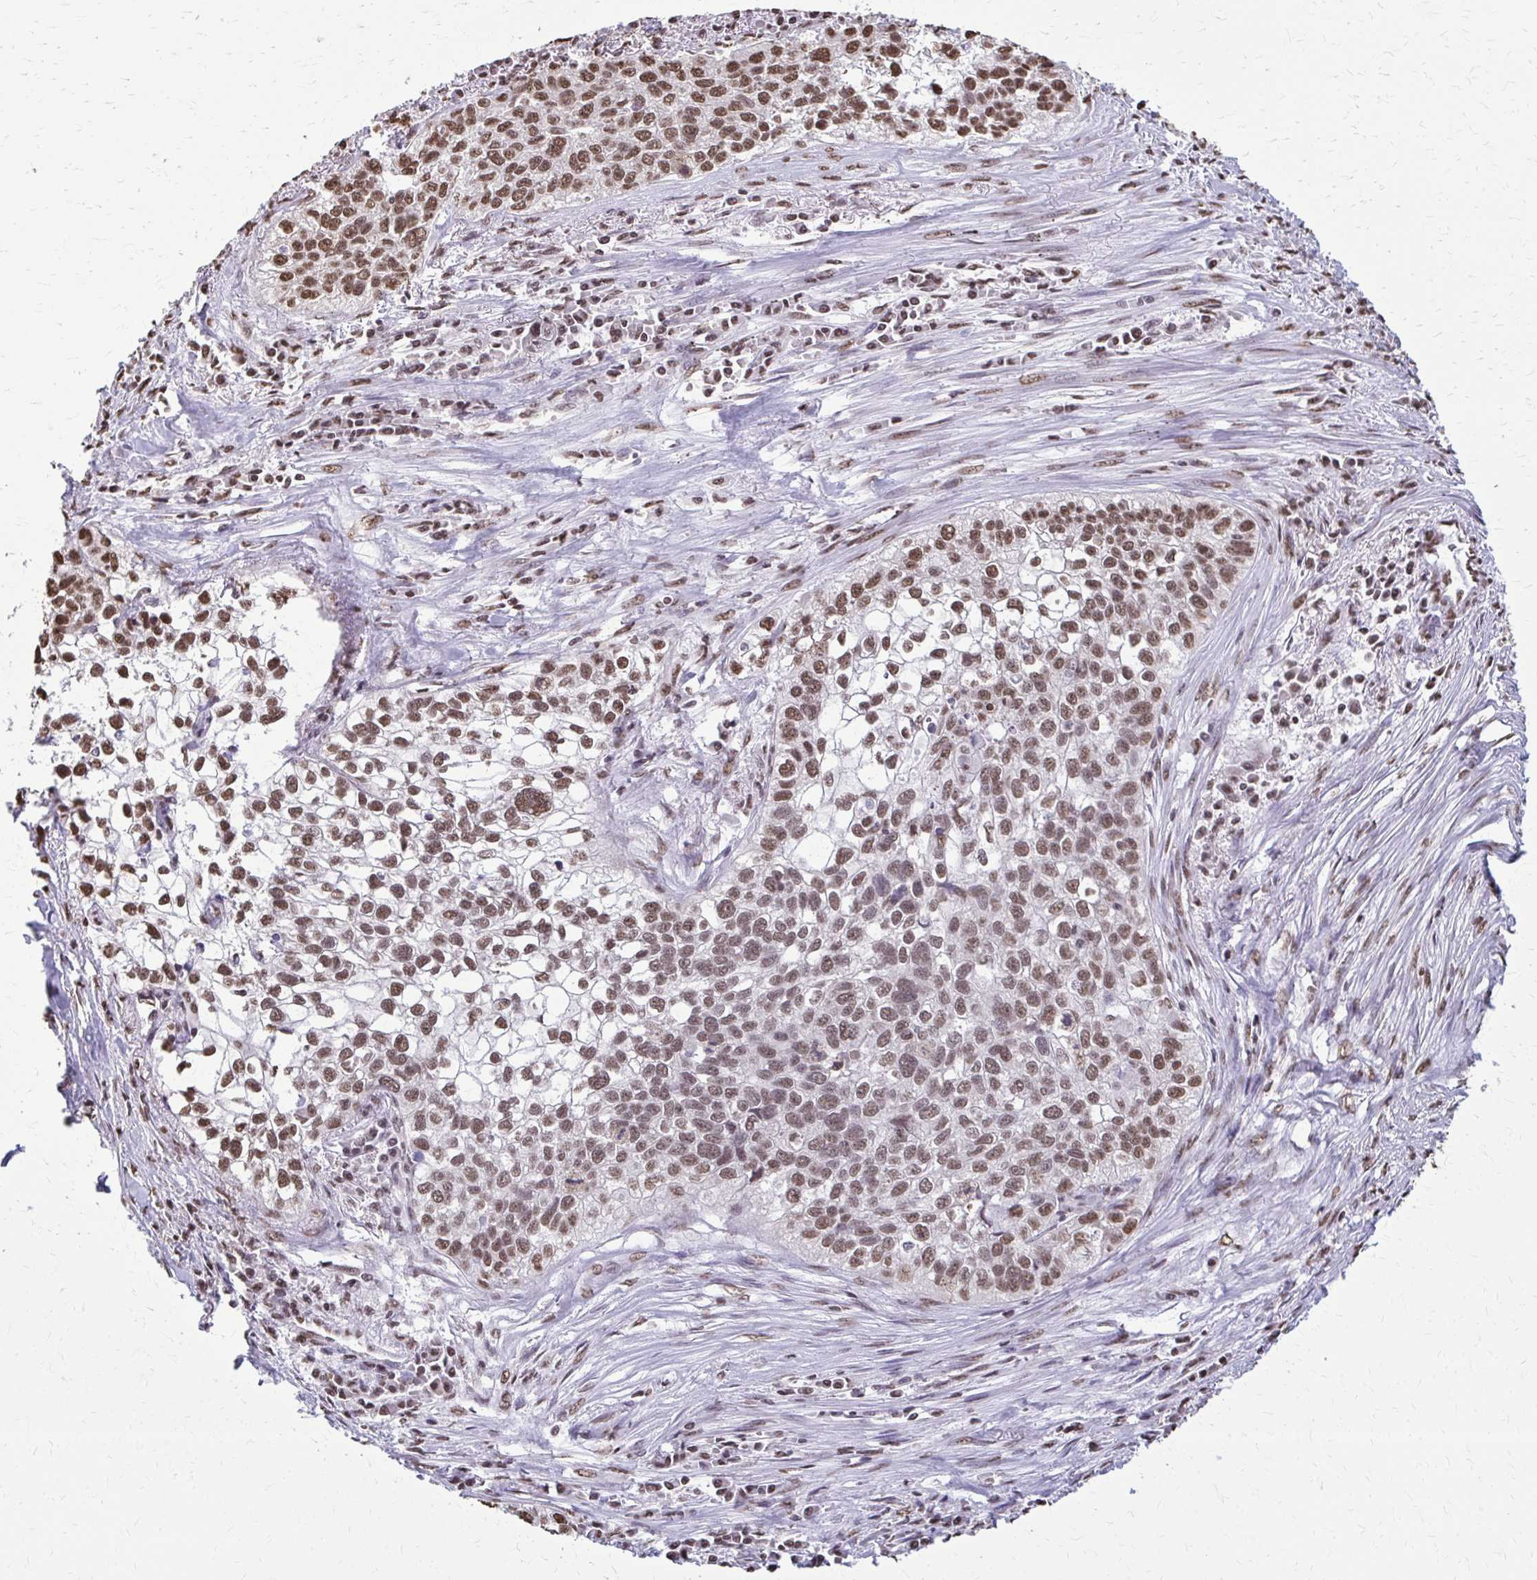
{"staining": {"intensity": "moderate", "quantity": ">75%", "location": "nuclear"}, "tissue": "lung cancer", "cell_type": "Tumor cells", "image_type": "cancer", "snomed": [{"axis": "morphology", "description": "Squamous cell carcinoma, NOS"}, {"axis": "topography", "description": "Lung"}], "caption": "Immunohistochemistry photomicrograph of human lung cancer stained for a protein (brown), which reveals medium levels of moderate nuclear staining in about >75% of tumor cells.", "gene": "SNRPA", "patient": {"sex": "male", "age": 74}}